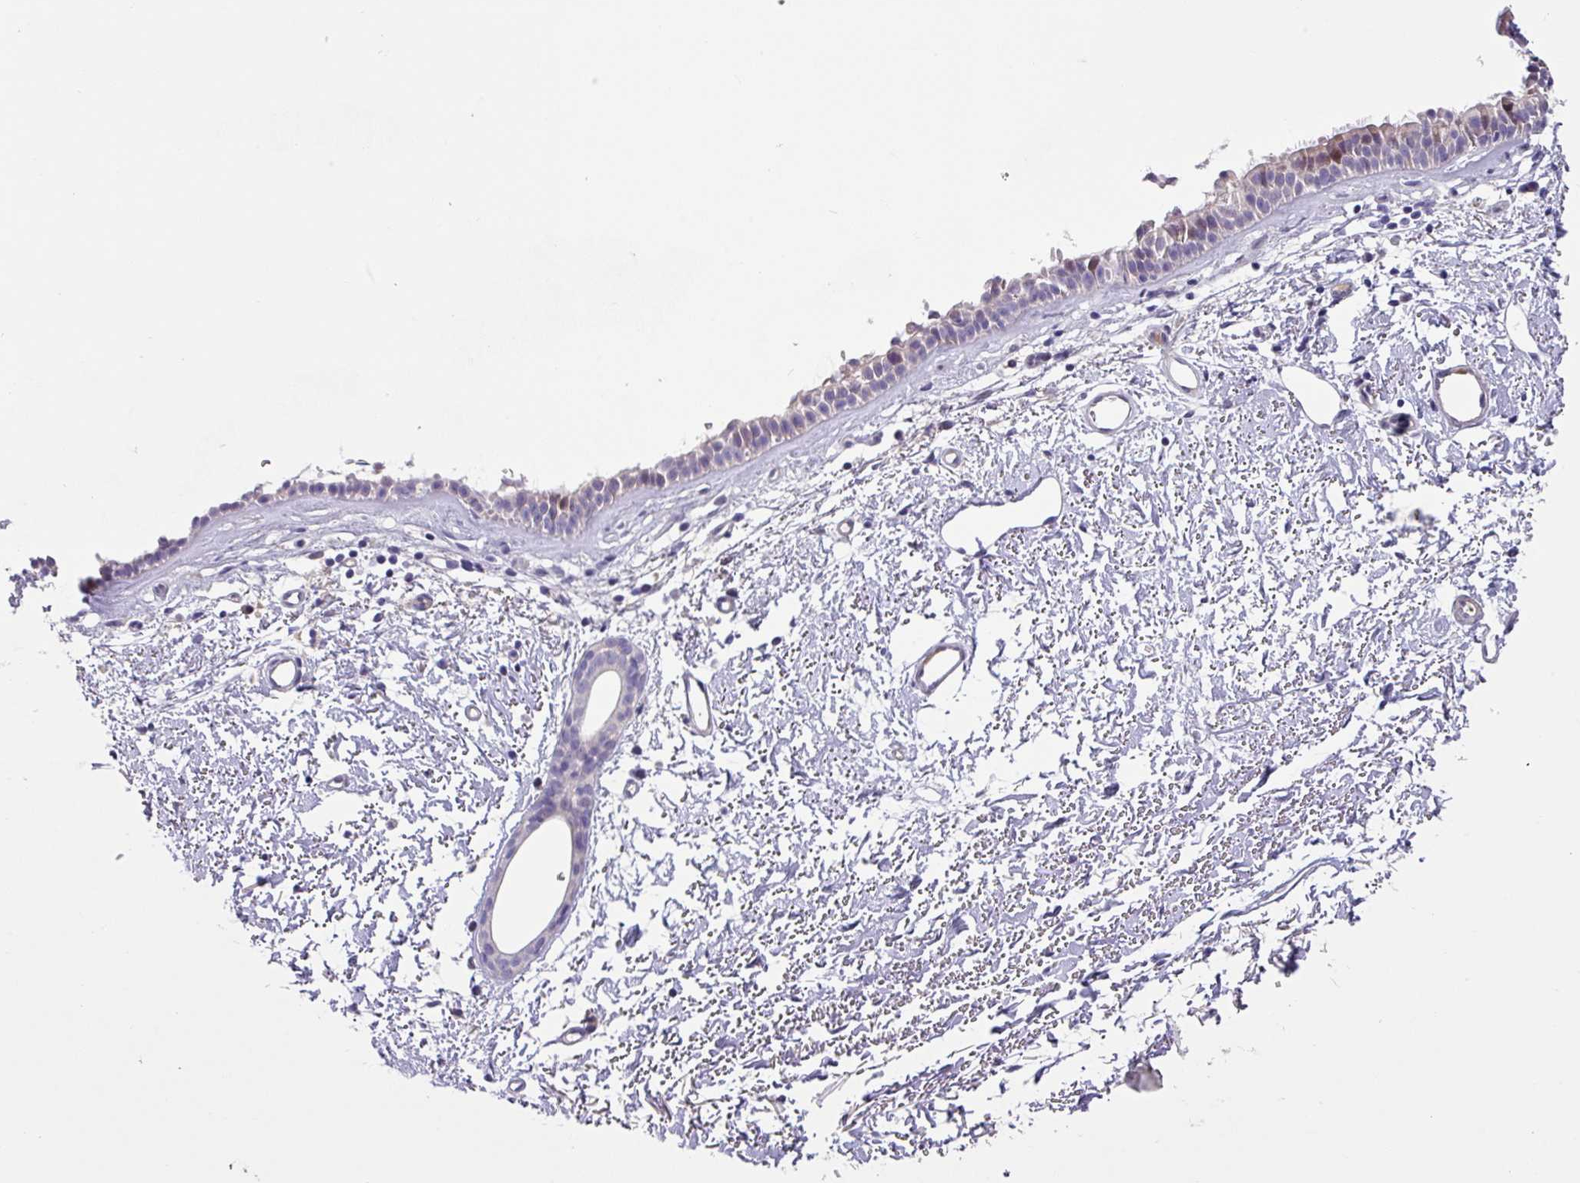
{"staining": {"intensity": "weak", "quantity": "<25%", "location": "cytoplasmic/membranous"}, "tissue": "nasopharynx", "cell_type": "Respiratory epithelial cells", "image_type": "normal", "snomed": [{"axis": "morphology", "description": "Normal tissue, NOS"}, {"axis": "topography", "description": "Cartilage tissue"}, {"axis": "topography", "description": "Nasopharynx"}], "caption": "High power microscopy histopathology image of an IHC histopathology image of normal nasopharynx, revealing no significant positivity in respiratory epithelial cells. The staining is performed using DAB brown chromogen with nuclei counter-stained in using hematoxylin.", "gene": "KLHL3", "patient": {"sex": "male", "age": 56}}